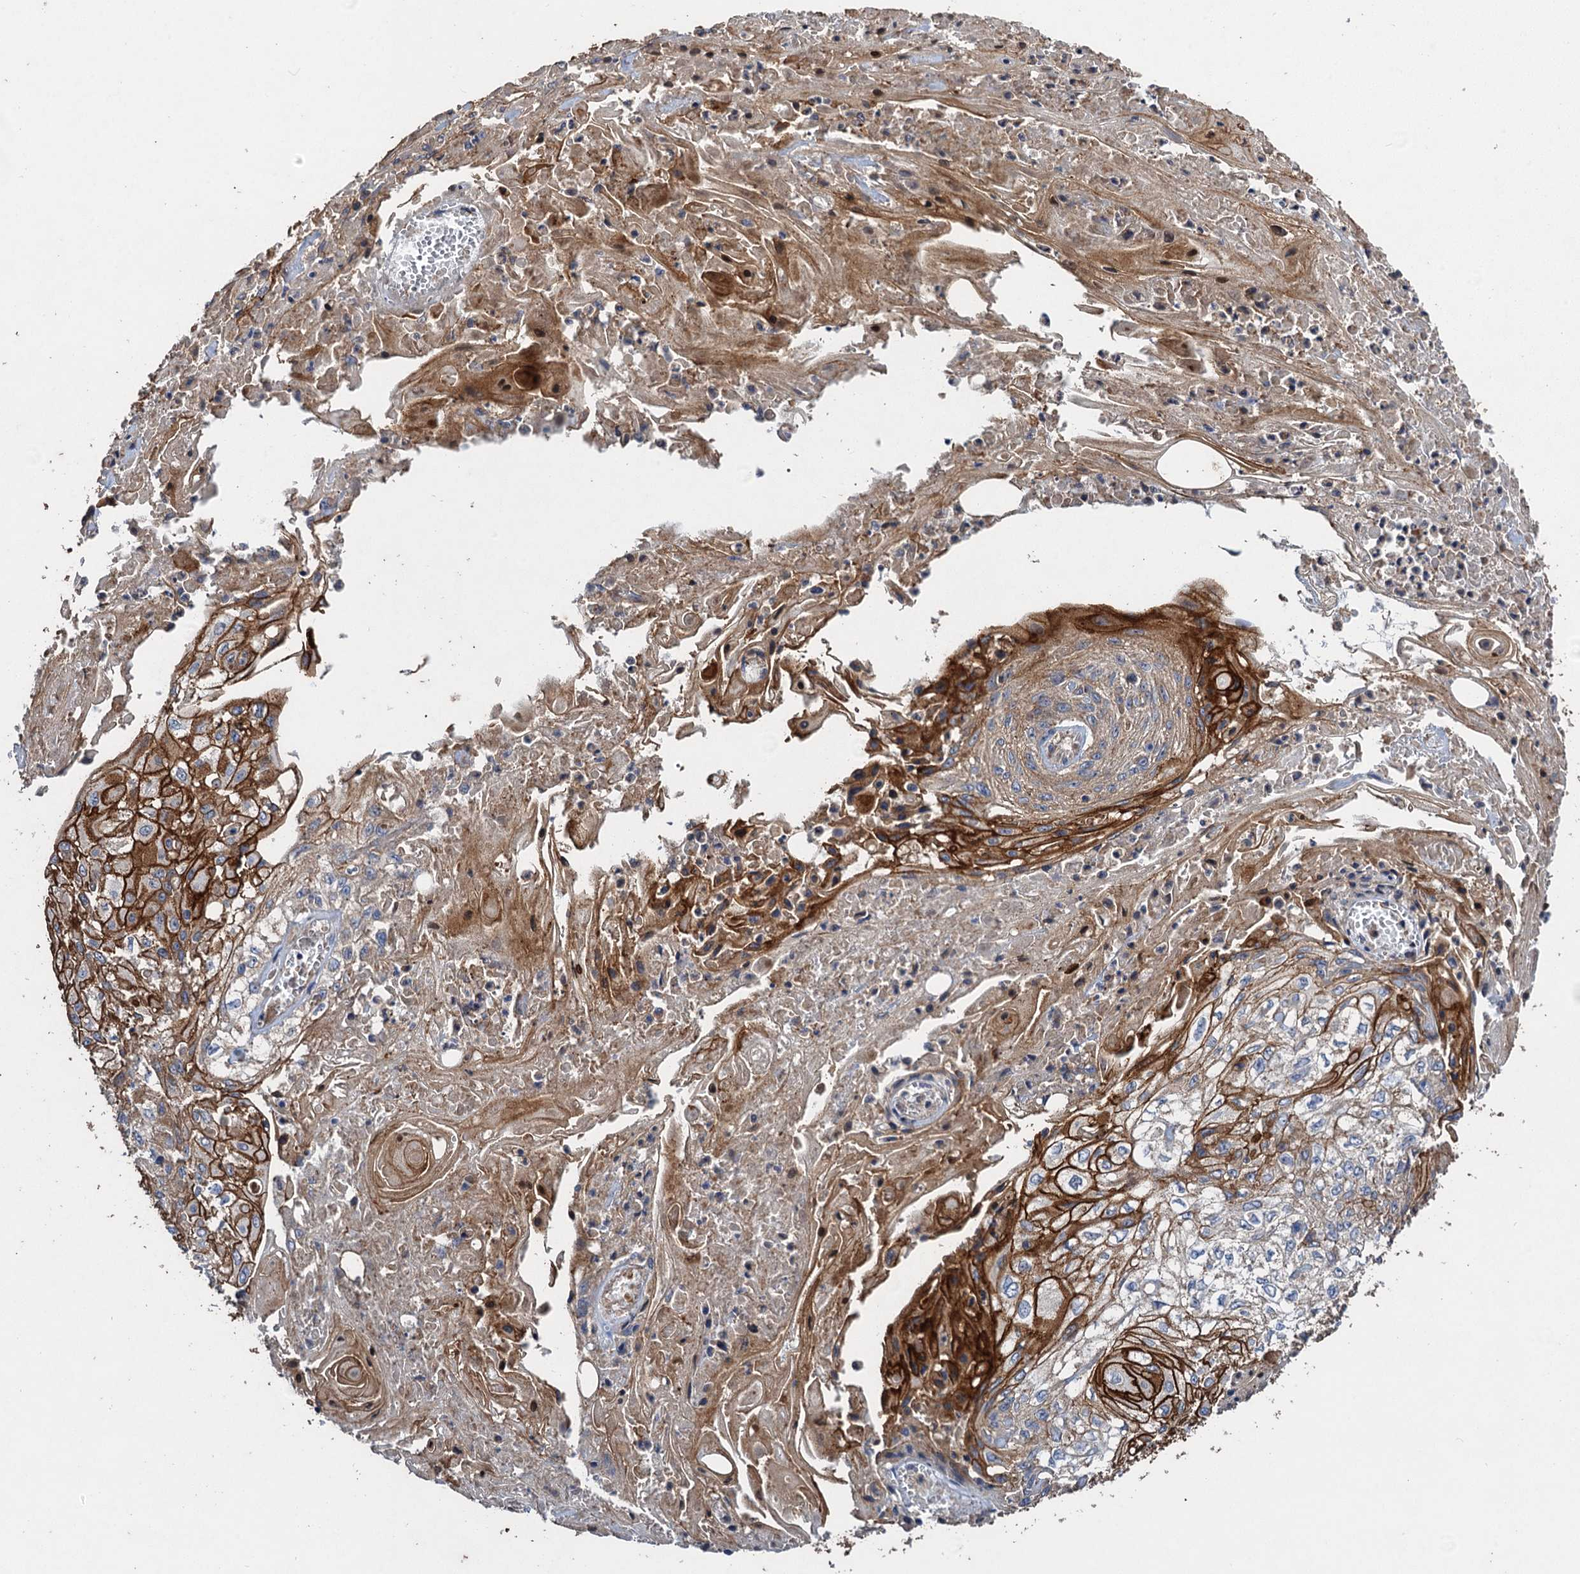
{"staining": {"intensity": "strong", "quantity": "25%-75%", "location": "cytoplasmic/membranous"}, "tissue": "skin cancer", "cell_type": "Tumor cells", "image_type": "cancer", "snomed": [{"axis": "morphology", "description": "Squamous cell carcinoma, NOS"}, {"axis": "morphology", "description": "Squamous cell carcinoma, metastatic, NOS"}, {"axis": "topography", "description": "Skin"}, {"axis": "topography", "description": "Lymph node"}], "caption": "About 25%-75% of tumor cells in human squamous cell carcinoma (skin) exhibit strong cytoplasmic/membranous protein expression as visualized by brown immunohistochemical staining.", "gene": "SCUBE3", "patient": {"sex": "male", "age": 75}}